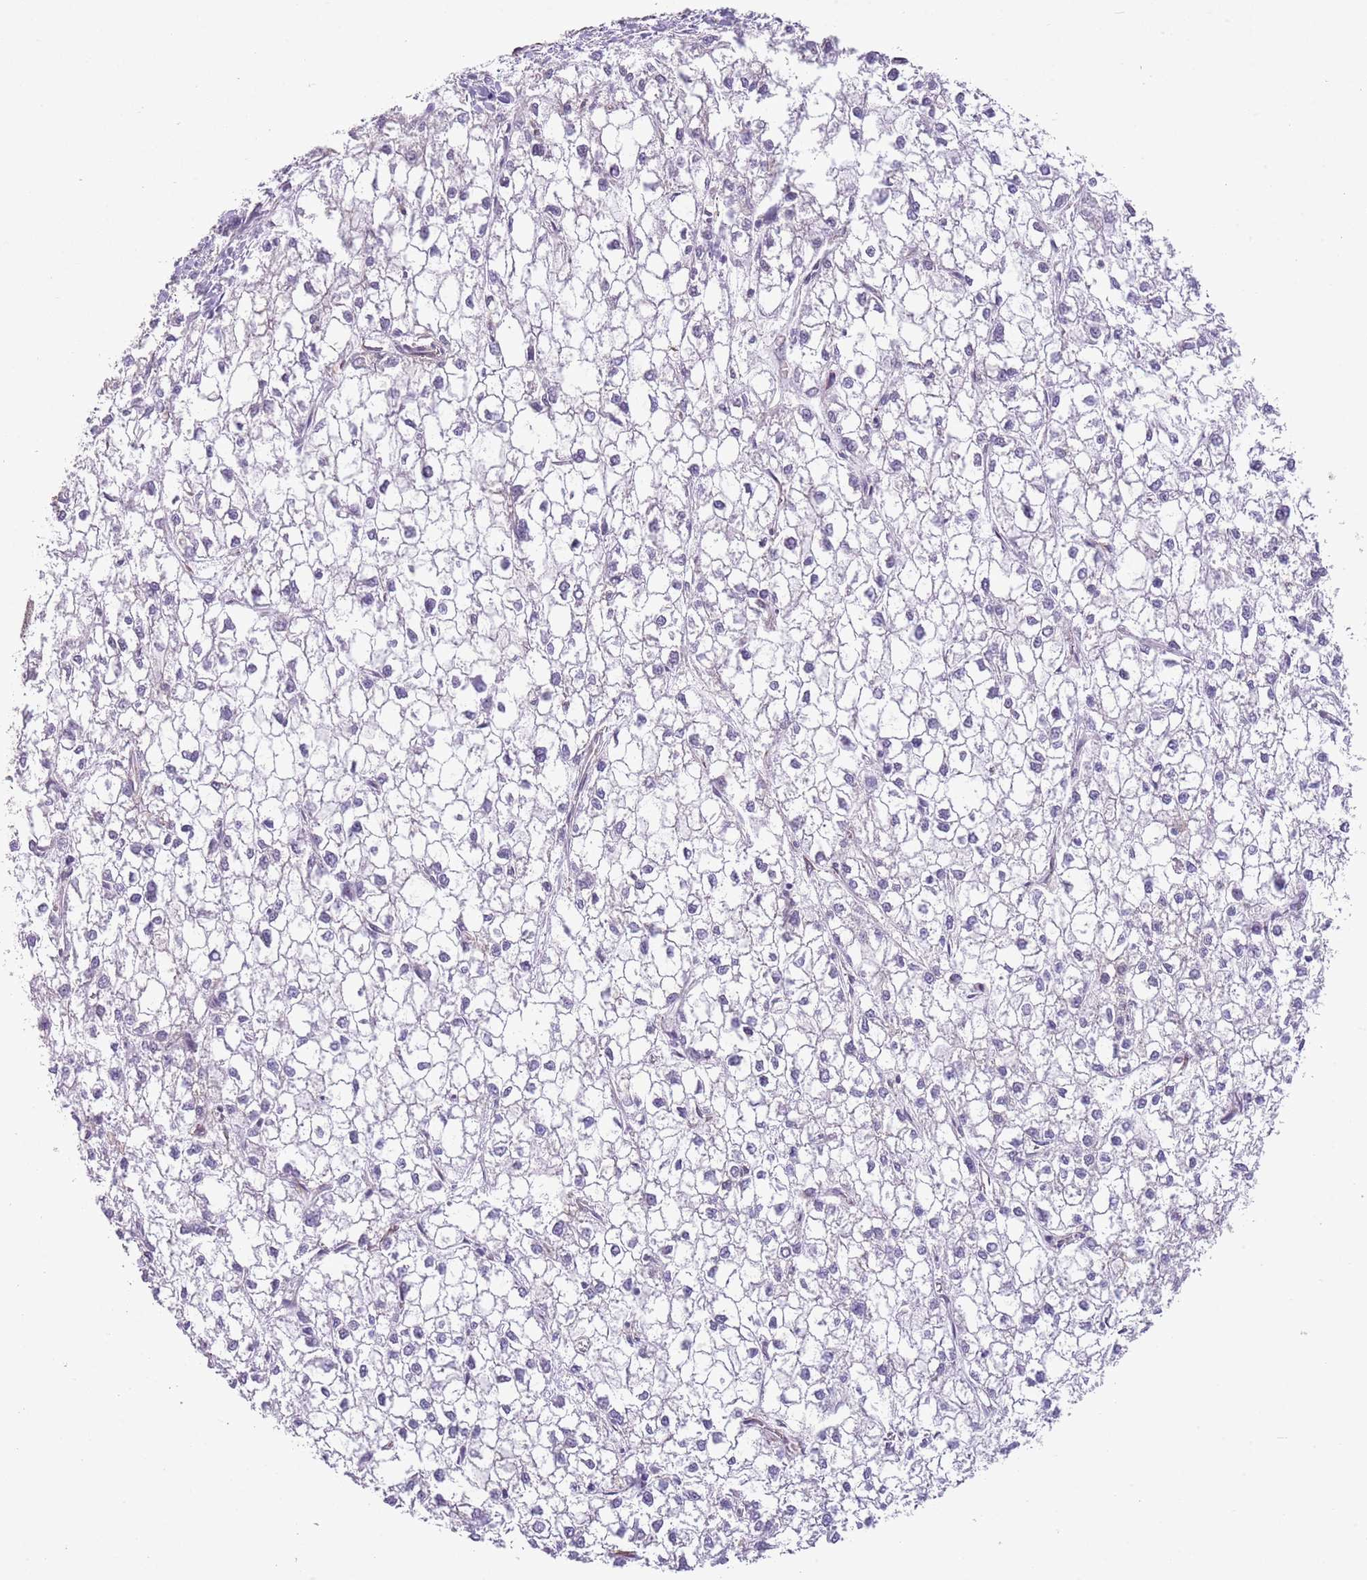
{"staining": {"intensity": "negative", "quantity": "none", "location": "none"}, "tissue": "liver cancer", "cell_type": "Tumor cells", "image_type": "cancer", "snomed": [{"axis": "morphology", "description": "Carcinoma, Hepatocellular, NOS"}, {"axis": "topography", "description": "Liver"}], "caption": "The immunohistochemistry image has no significant expression in tumor cells of liver hepatocellular carcinoma tissue.", "gene": "CREBZF", "patient": {"sex": "female", "age": 43}}